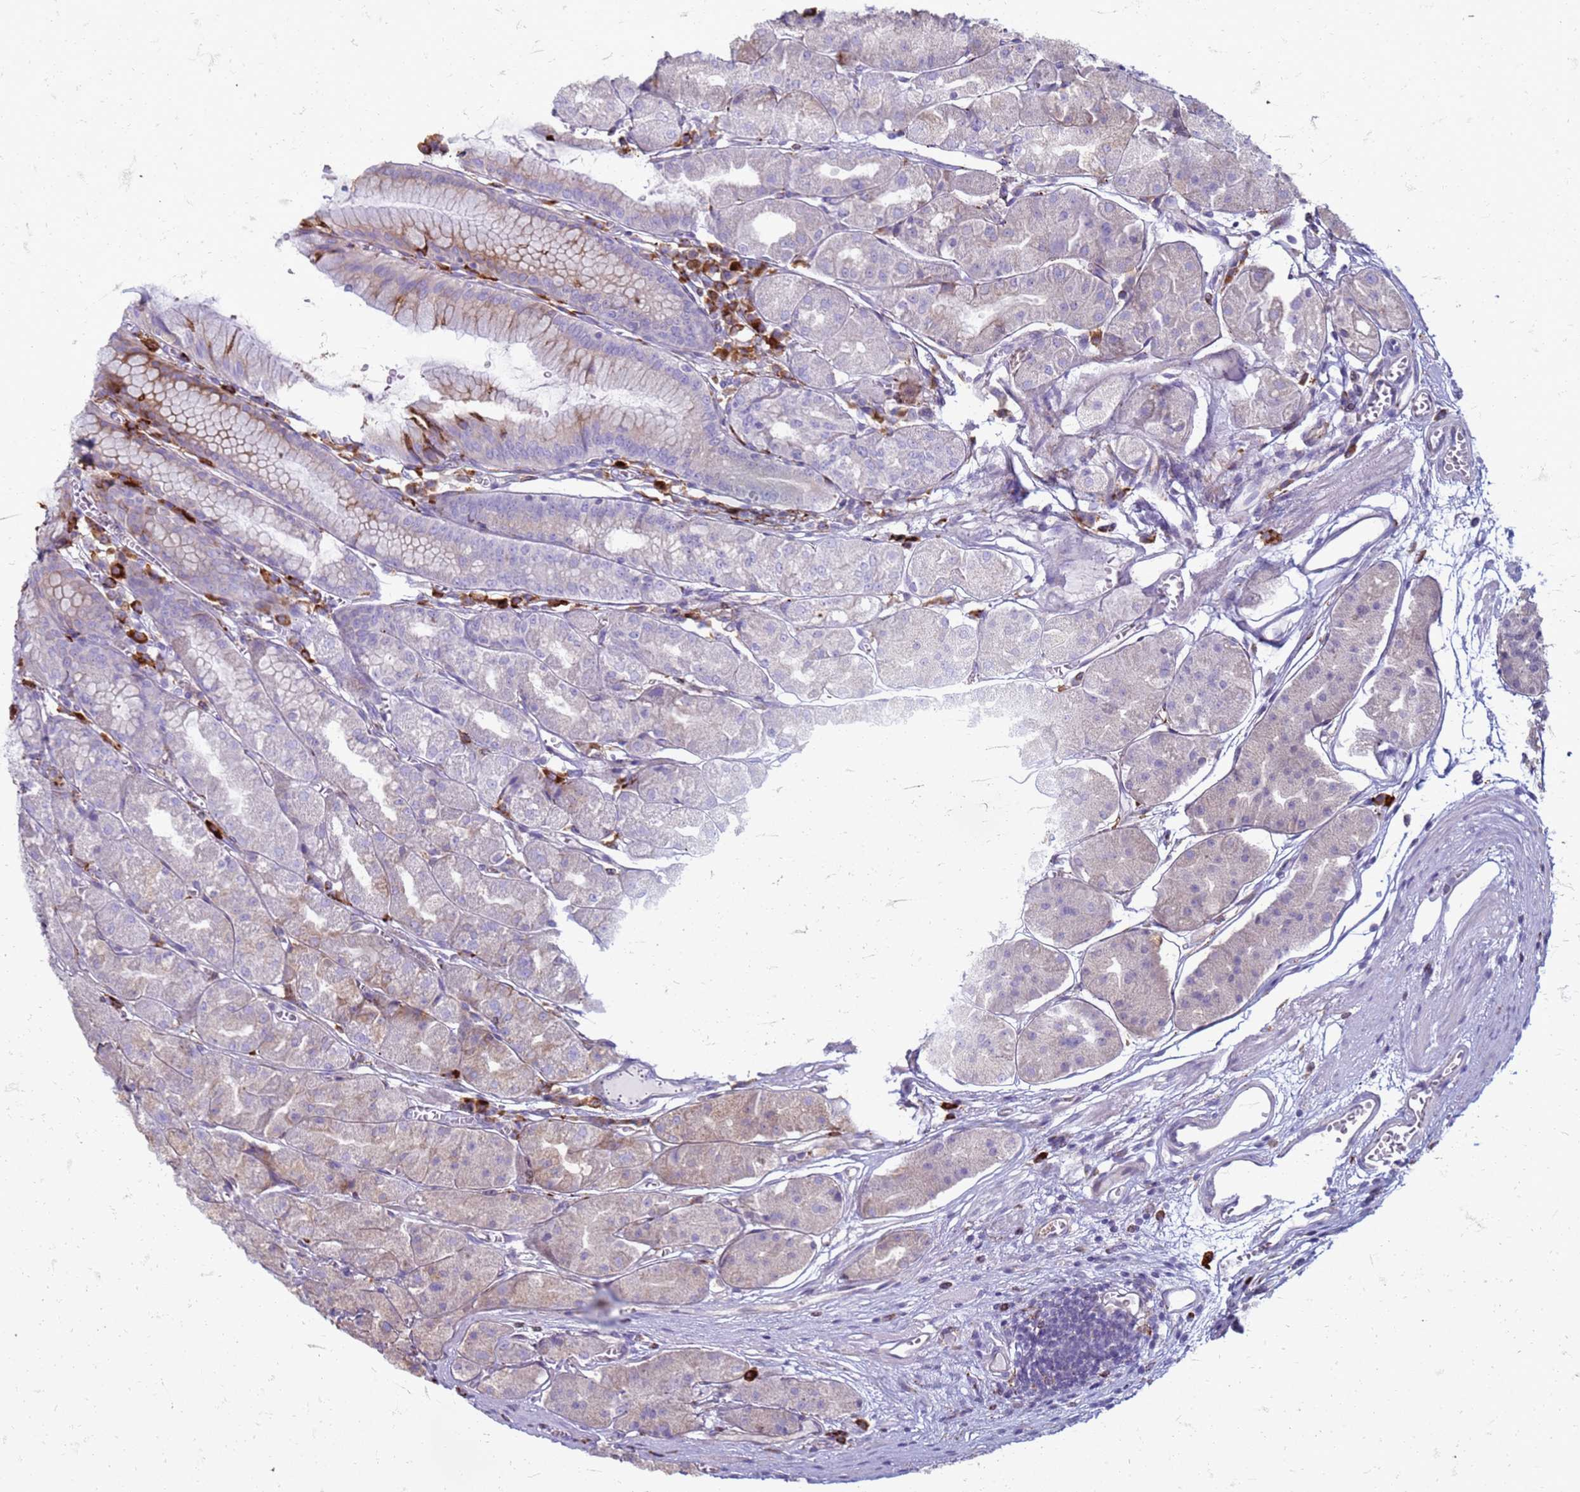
{"staining": {"intensity": "weak", "quantity": "<25%", "location": "cytoplasmic/membranous"}, "tissue": "stomach", "cell_type": "Glandular cells", "image_type": "normal", "snomed": [{"axis": "morphology", "description": "Normal tissue, NOS"}, {"axis": "topography", "description": "Stomach"}], "caption": "Immunohistochemistry (IHC) image of benign human stomach stained for a protein (brown), which displays no expression in glandular cells. The staining was performed using DAB to visualize the protein expression in brown, while the nuclei were stained in blue with hematoxylin (Magnification: 20x).", "gene": "PDK3", "patient": {"sex": "male", "age": 55}}